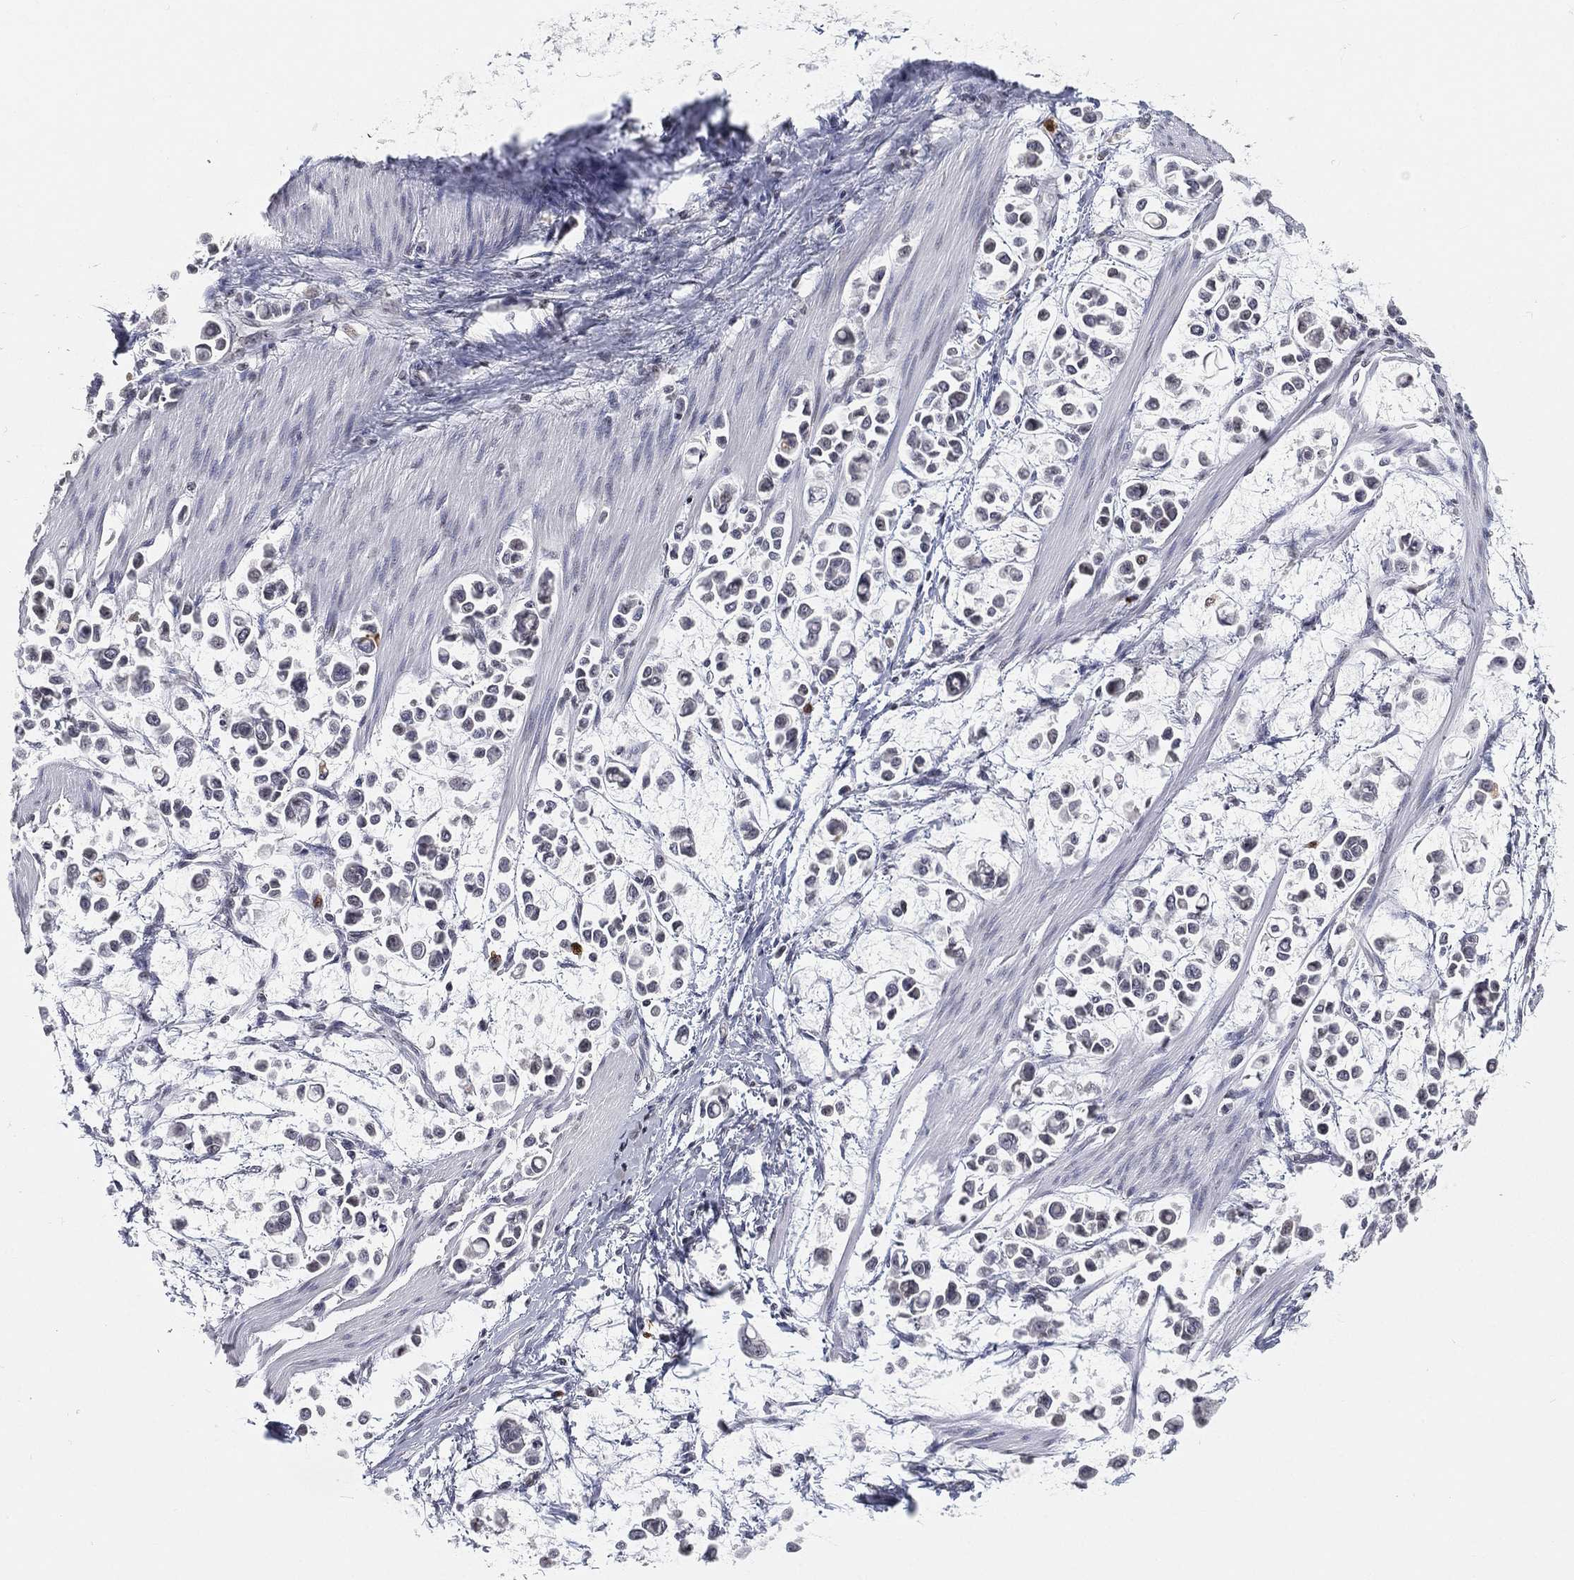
{"staining": {"intensity": "negative", "quantity": "none", "location": "none"}, "tissue": "stomach cancer", "cell_type": "Tumor cells", "image_type": "cancer", "snomed": [{"axis": "morphology", "description": "Adenocarcinoma, NOS"}, {"axis": "topography", "description": "Stomach"}], "caption": "The histopathology image shows no significant staining in tumor cells of adenocarcinoma (stomach). The staining is performed using DAB (3,3'-diaminobenzidine) brown chromogen with nuclei counter-stained in using hematoxylin.", "gene": "ARG1", "patient": {"sex": "male", "age": 82}}